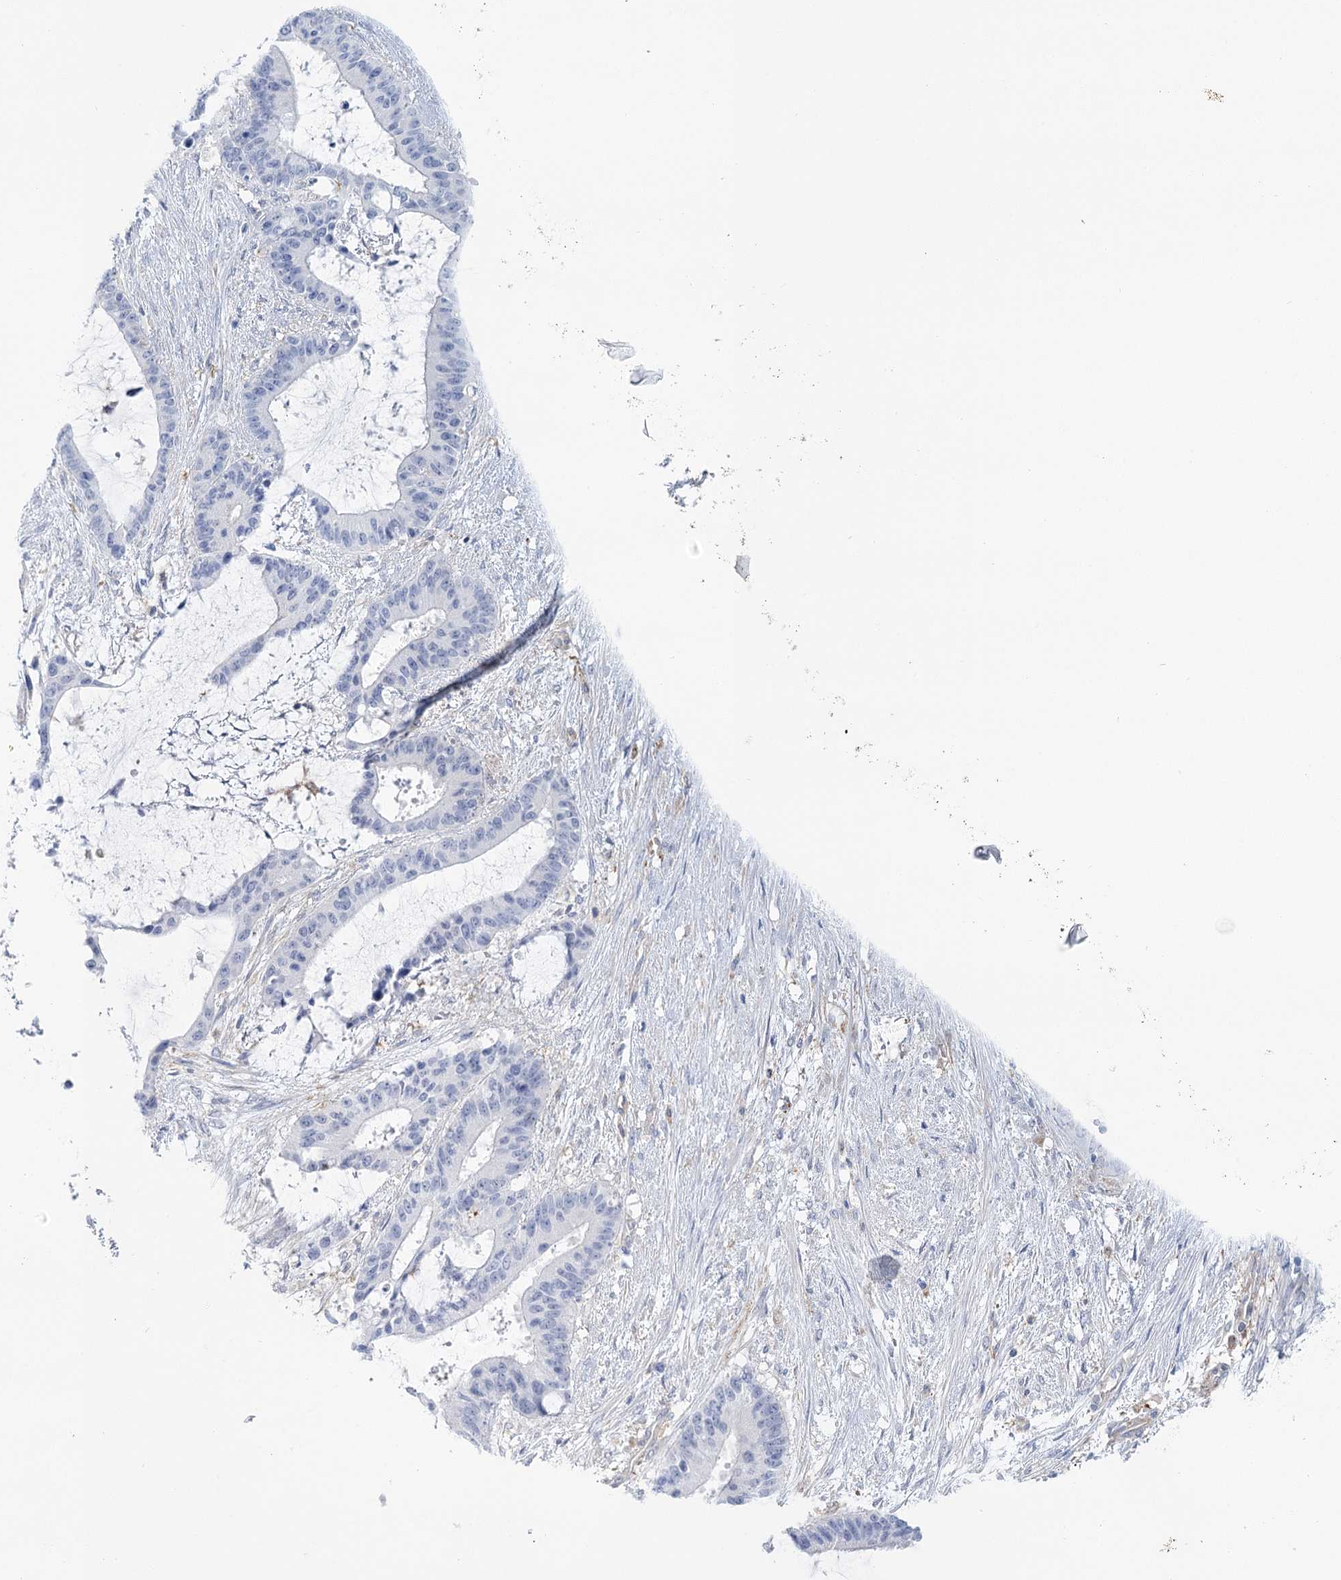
{"staining": {"intensity": "negative", "quantity": "none", "location": "none"}, "tissue": "liver cancer", "cell_type": "Tumor cells", "image_type": "cancer", "snomed": [{"axis": "morphology", "description": "Normal tissue, NOS"}, {"axis": "morphology", "description": "Cholangiocarcinoma"}, {"axis": "topography", "description": "Liver"}, {"axis": "topography", "description": "Peripheral nerve tissue"}], "caption": "Tumor cells are negative for brown protein staining in liver cancer (cholangiocarcinoma). (DAB (3,3'-diaminobenzidine) immunohistochemistry, high magnification).", "gene": "CCDC88A", "patient": {"sex": "female", "age": 73}}